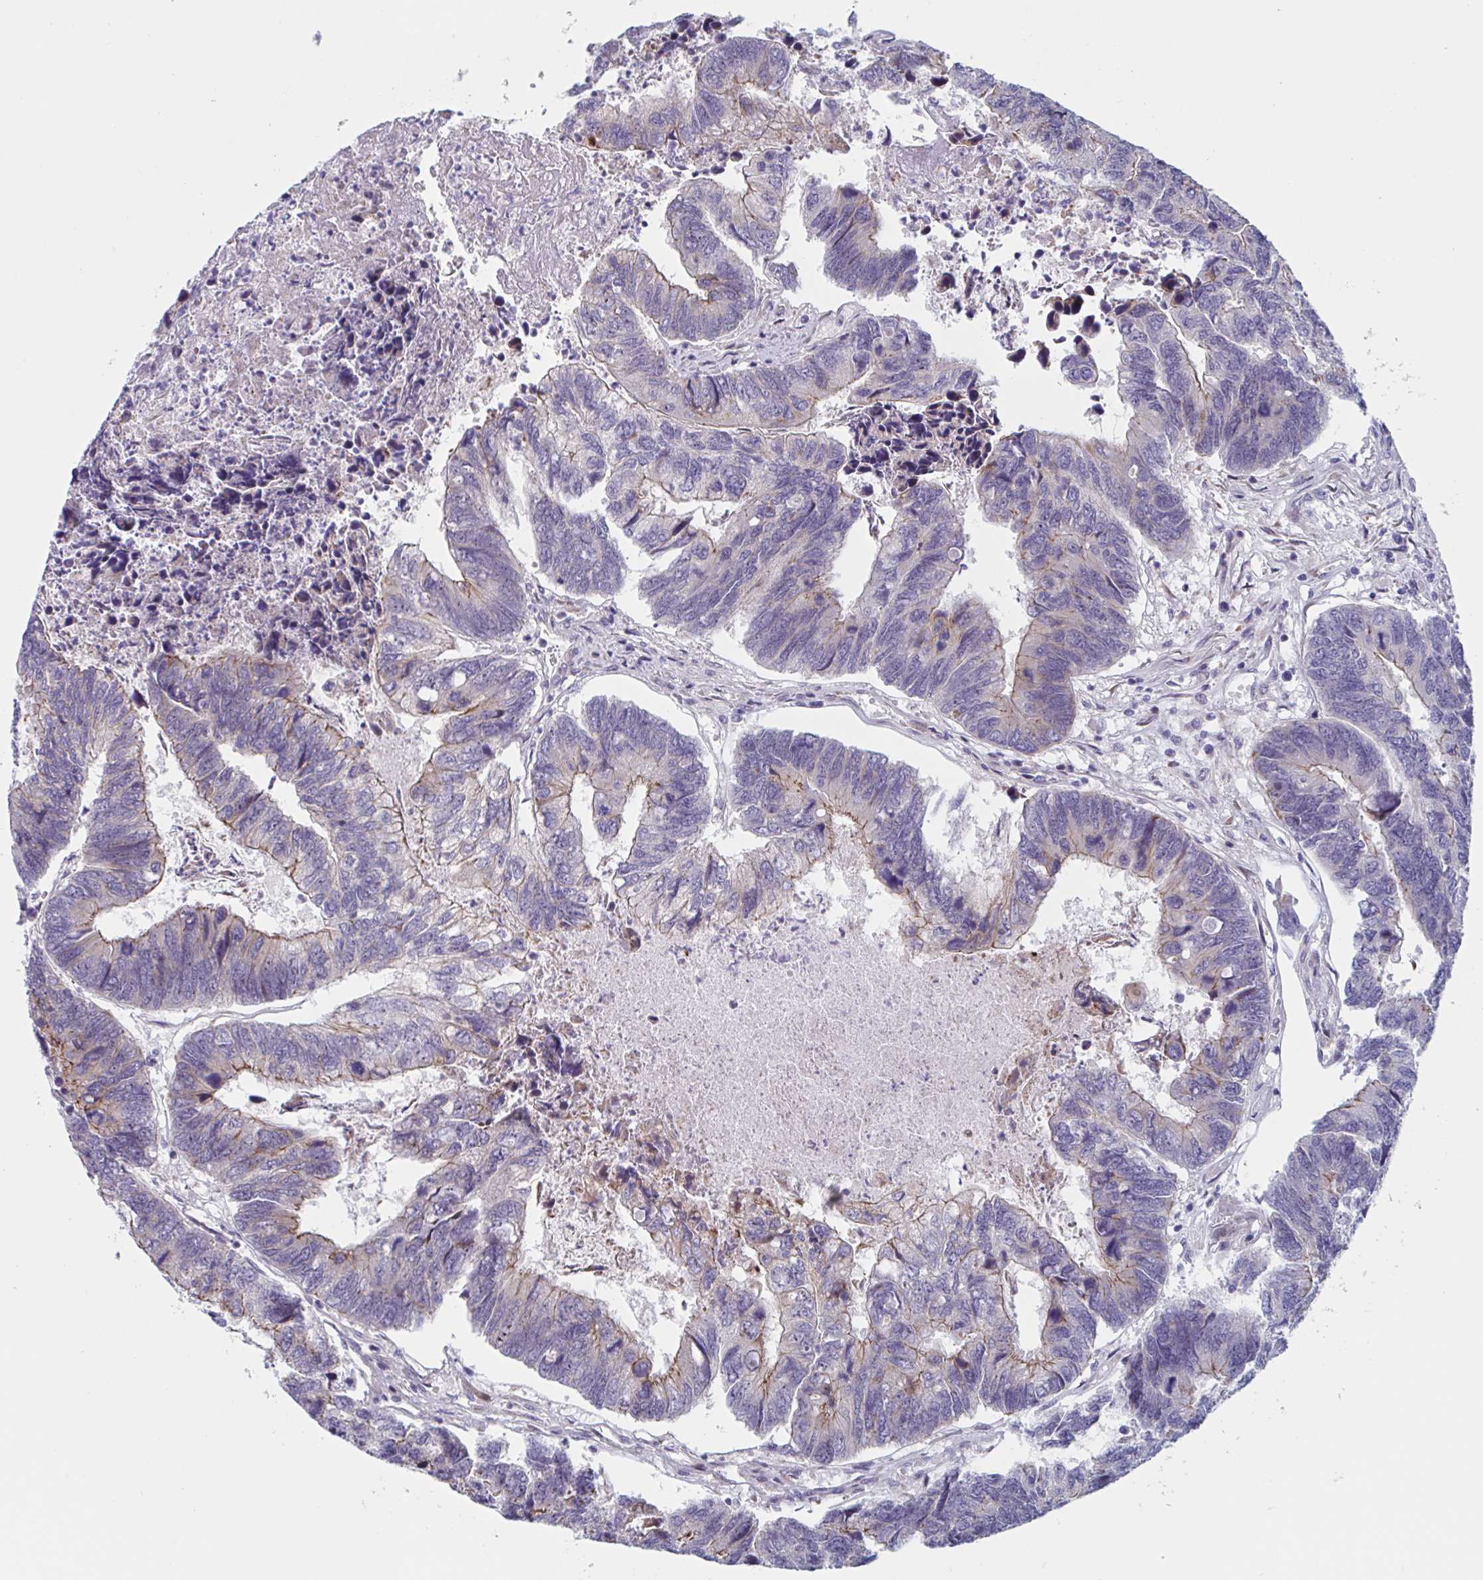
{"staining": {"intensity": "moderate", "quantity": "<25%", "location": "cytoplasmic/membranous"}, "tissue": "colorectal cancer", "cell_type": "Tumor cells", "image_type": "cancer", "snomed": [{"axis": "morphology", "description": "Adenocarcinoma, NOS"}, {"axis": "topography", "description": "Colon"}], "caption": "A brown stain shows moderate cytoplasmic/membranous expression of a protein in human adenocarcinoma (colorectal) tumor cells.", "gene": "DUXA", "patient": {"sex": "female", "age": 67}}